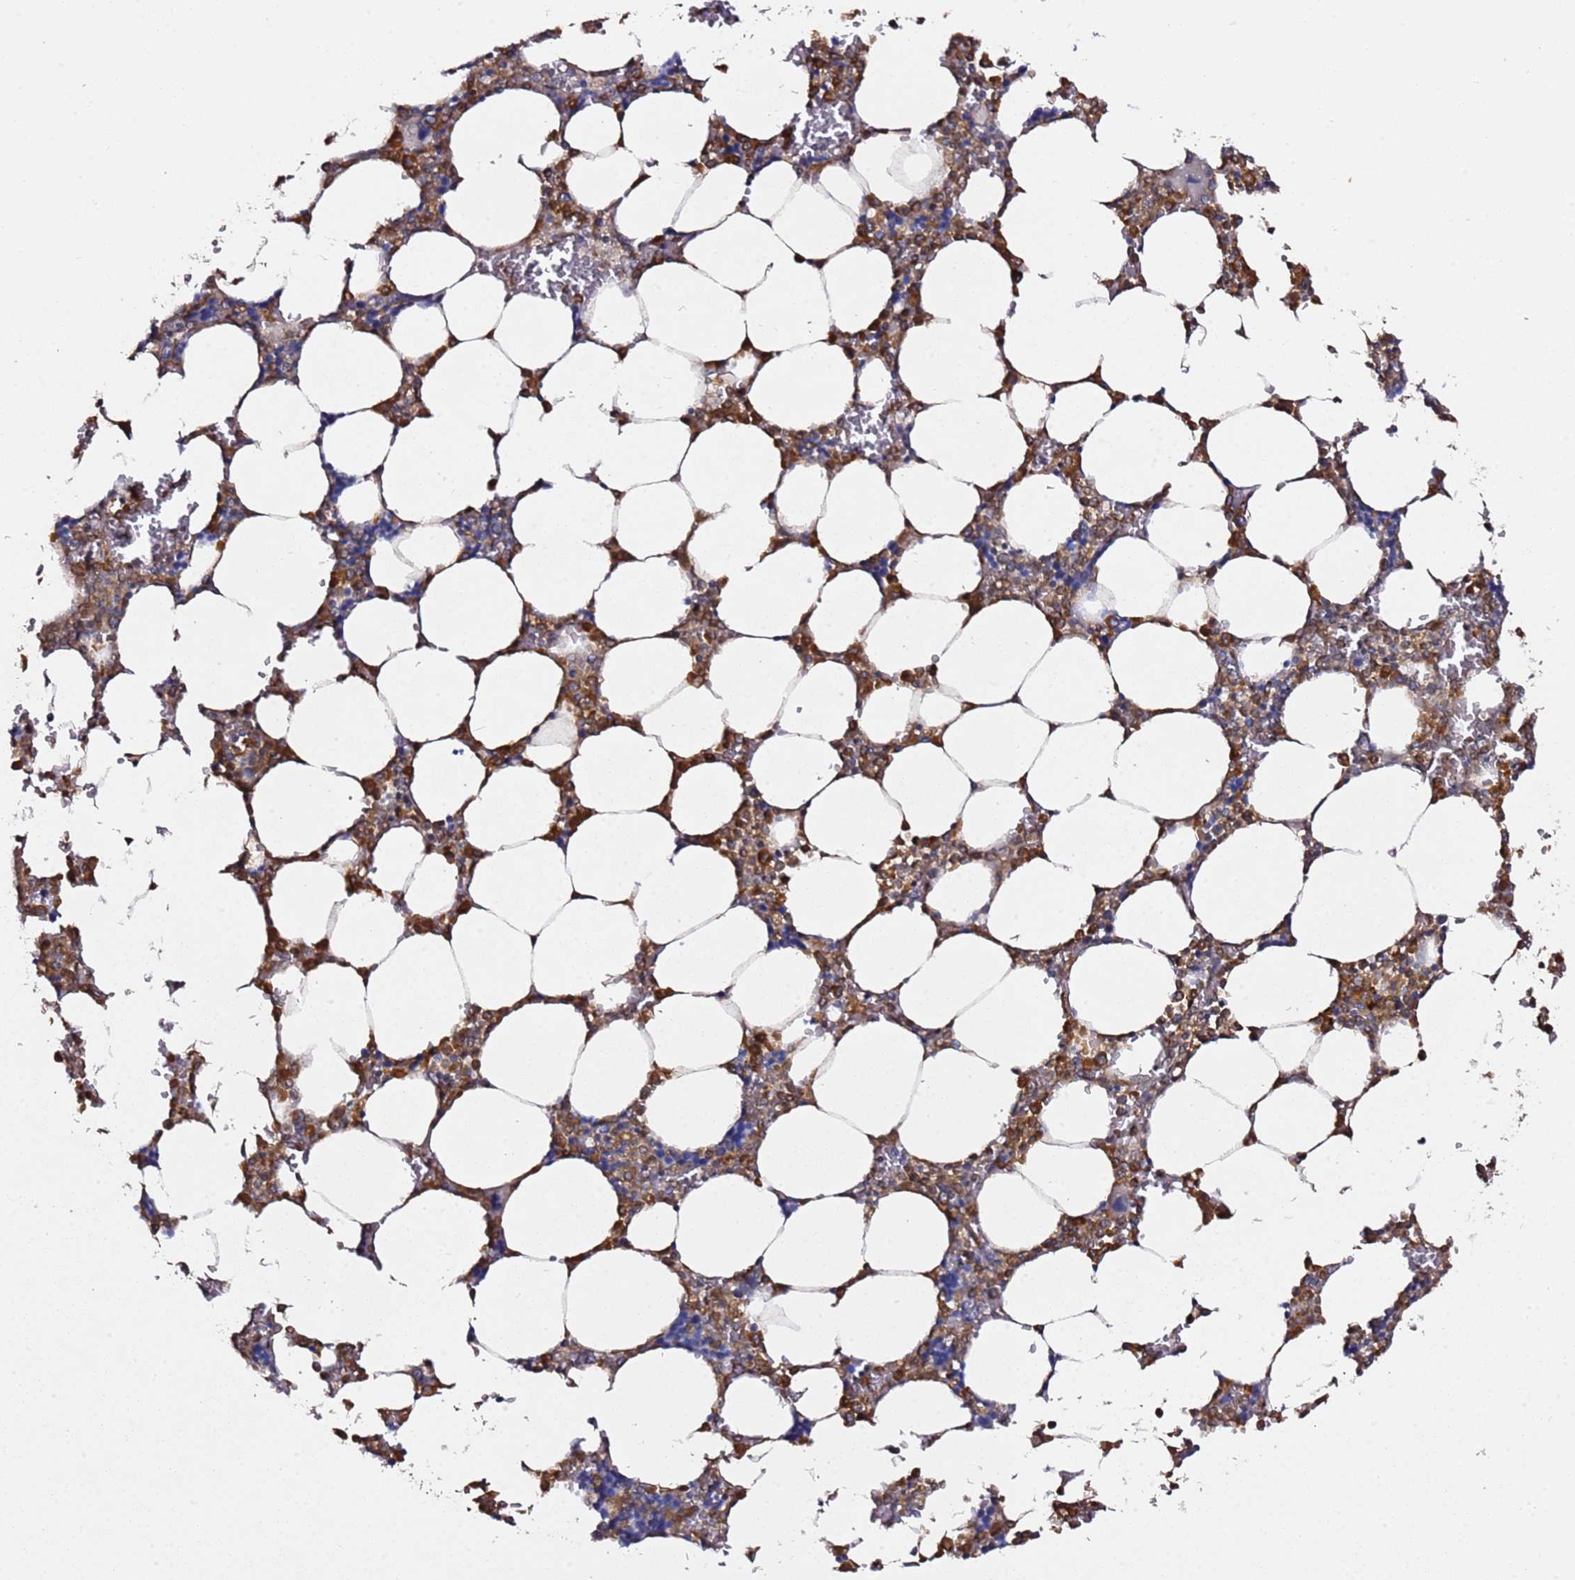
{"staining": {"intensity": "moderate", "quantity": "25%-75%", "location": "cytoplasmic/membranous"}, "tissue": "bone marrow", "cell_type": "Hematopoietic cells", "image_type": "normal", "snomed": [{"axis": "morphology", "description": "Normal tissue, NOS"}, {"axis": "topography", "description": "Bone marrow"}], "caption": "Immunohistochemistry staining of unremarkable bone marrow, which displays medium levels of moderate cytoplasmic/membranous staining in about 25%-75% of hematopoietic cells indicating moderate cytoplasmic/membranous protein expression. The staining was performed using DAB (brown) for protein detection and nuclei were counterstained in hematoxylin (blue).", "gene": "PRKAB2", "patient": {"sex": "male", "age": 64}}